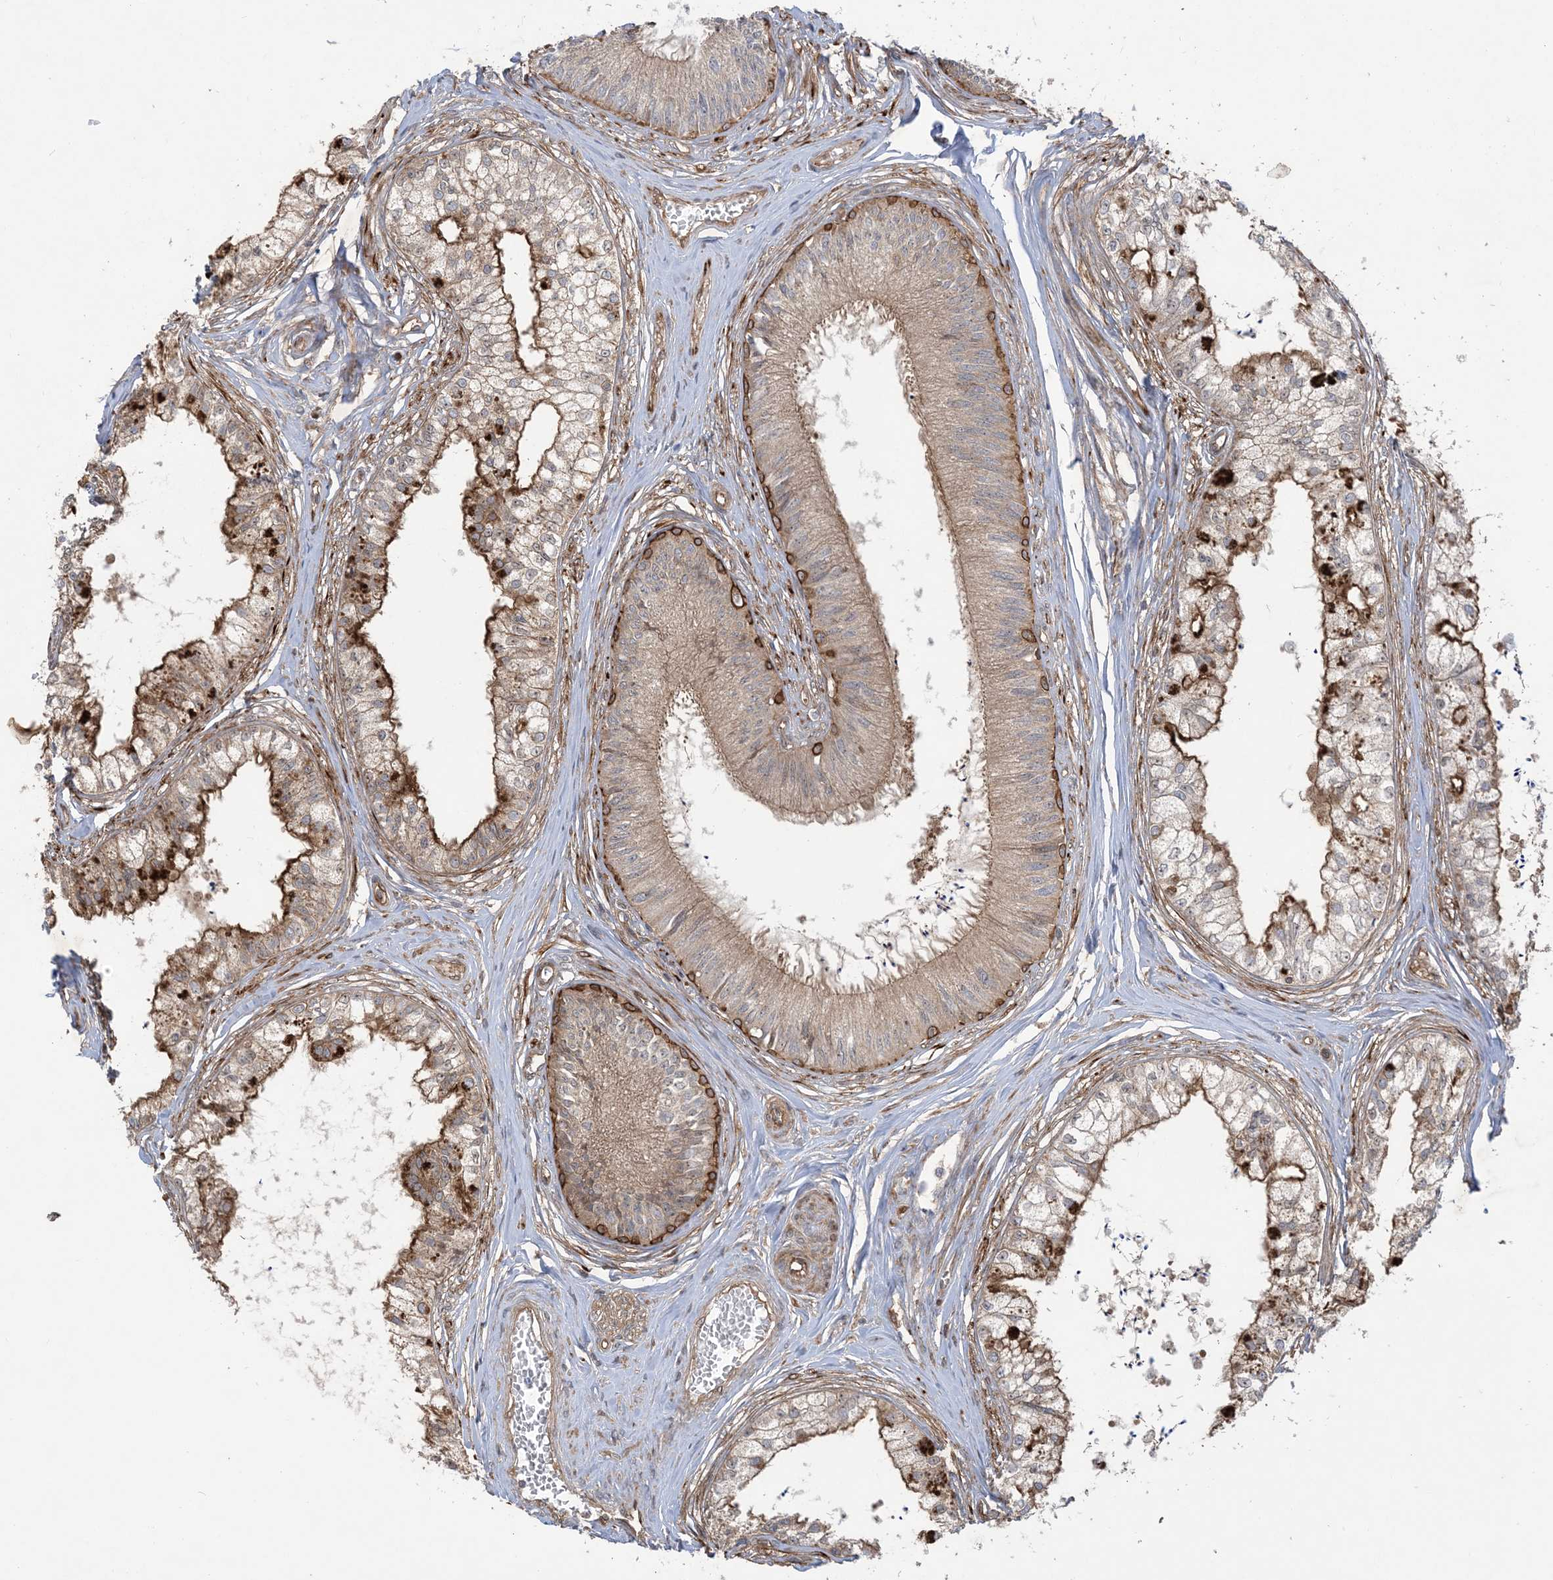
{"staining": {"intensity": "strong", "quantity": "25%-75%", "location": "cytoplasmic/membranous,nuclear"}, "tissue": "epididymis", "cell_type": "Glandular cells", "image_type": "normal", "snomed": [{"axis": "morphology", "description": "Normal tissue, NOS"}, {"axis": "topography", "description": "Epididymis"}], "caption": "High-power microscopy captured an immunohistochemistry (IHC) micrograph of normal epididymis, revealing strong cytoplasmic/membranous,nuclear staining in about 25%-75% of glandular cells.", "gene": "SOGA3", "patient": {"sex": "male", "age": 79}}